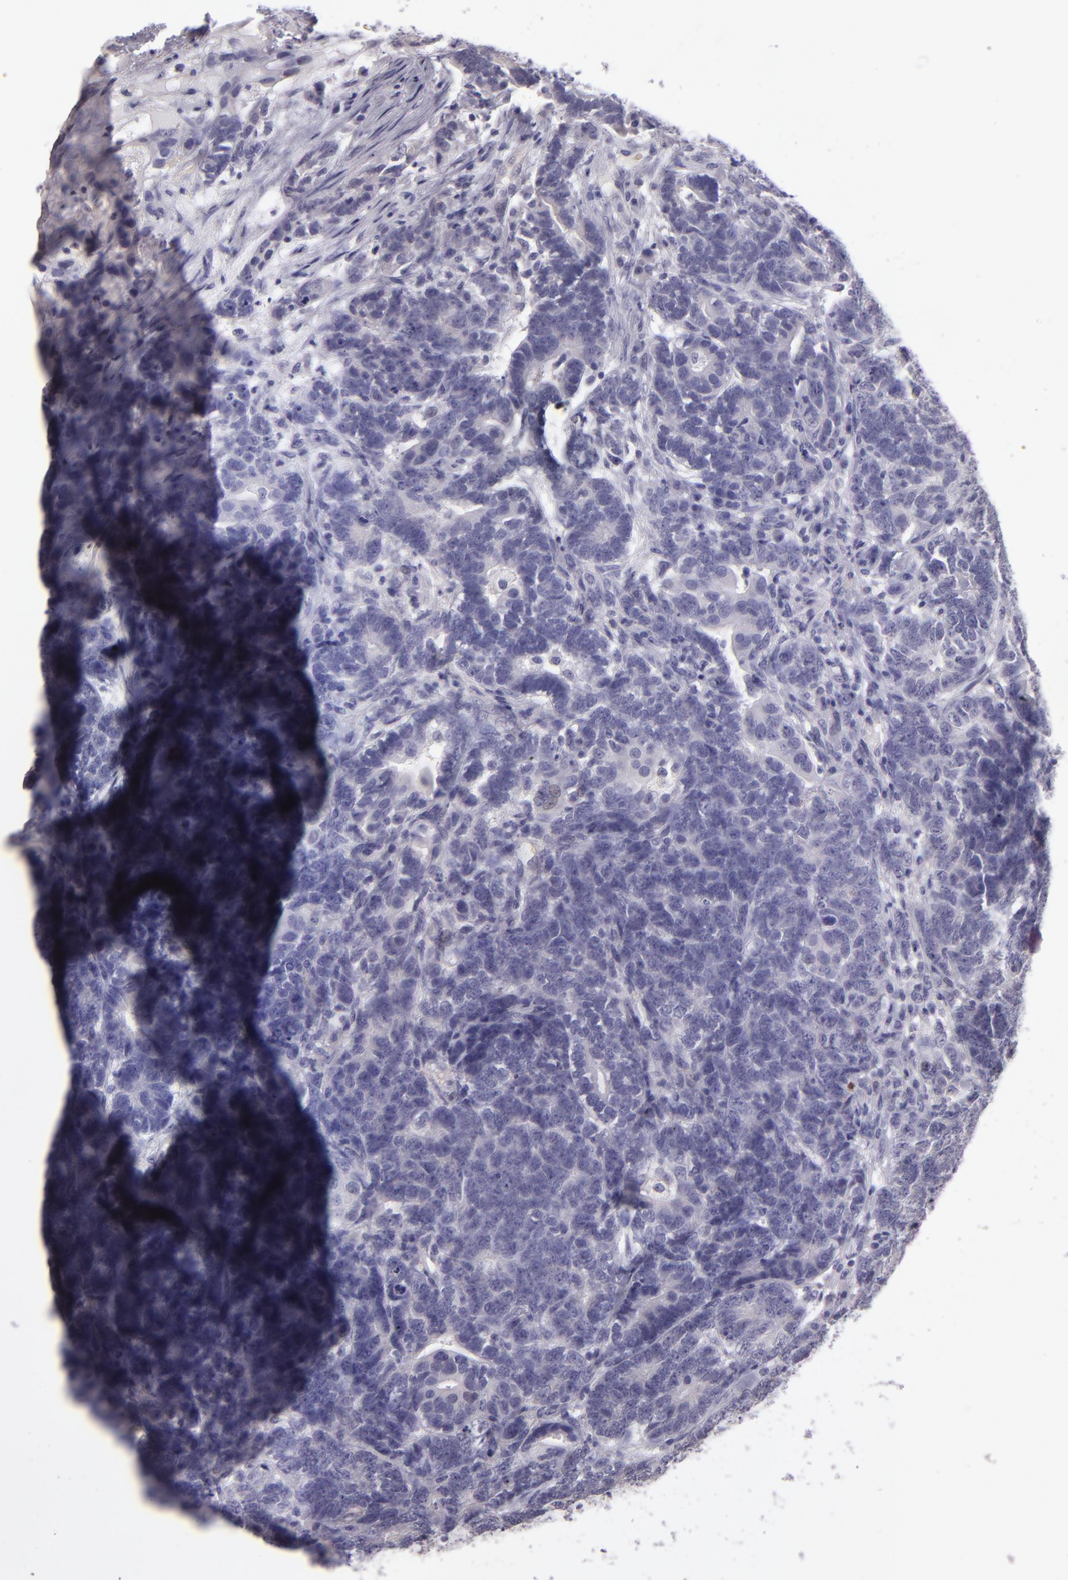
{"staining": {"intensity": "negative", "quantity": "none", "location": "none"}, "tissue": "testis cancer", "cell_type": "Tumor cells", "image_type": "cancer", "snomed": [{"axis": "morphology", "description": "Carcinoma, Embryonal, NOS"}, {"axis": "topography", "description": "Testis"}], "caption": "The immunohistochemistry (IHC) photomicrograph has no significant staining in tumor cells of testis embryonal carcinoma tissue.", "gene": "SNCB", "patient": {"sex": "male", "age": 26}}